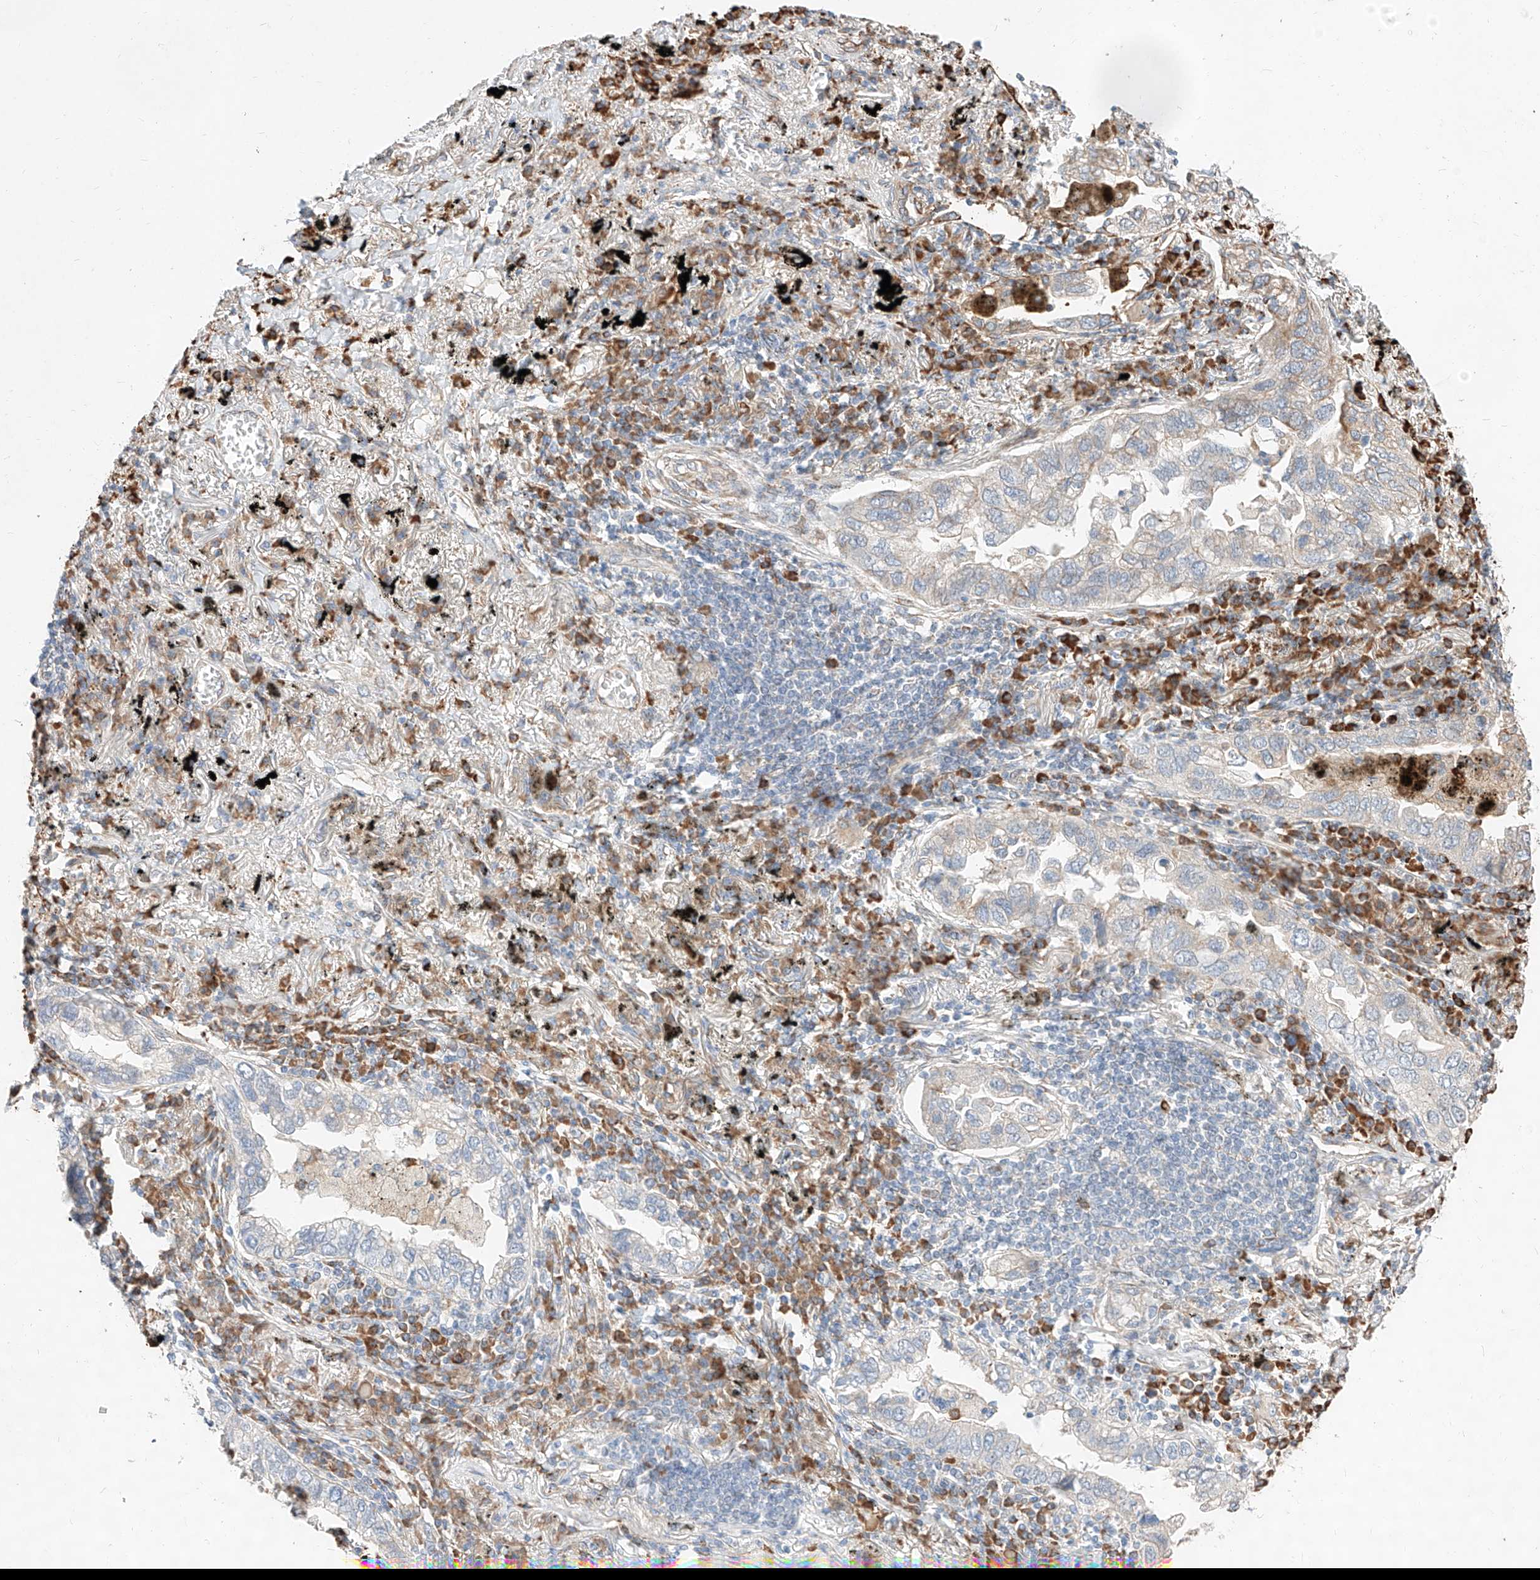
{"staining": {"intensity": "negative", "quantity": "none", "location": "none"}, "tissue": "lung cancer", "cell_type": "Tumor cells", "image_type": "cancer", "snomed": [{"axis": "morphology", "description": "Adenocarcinoma, NOS"}, {"axis": "topography", "description": "Lung"}], "caption": "This is a micrograph of immunohistochemistry (IHC) staining of lung adenocarcinoma, which shows no positivity in tumor cells.", "gene": "ATP9B", "patient": {"sex": "male", "age": 65}}